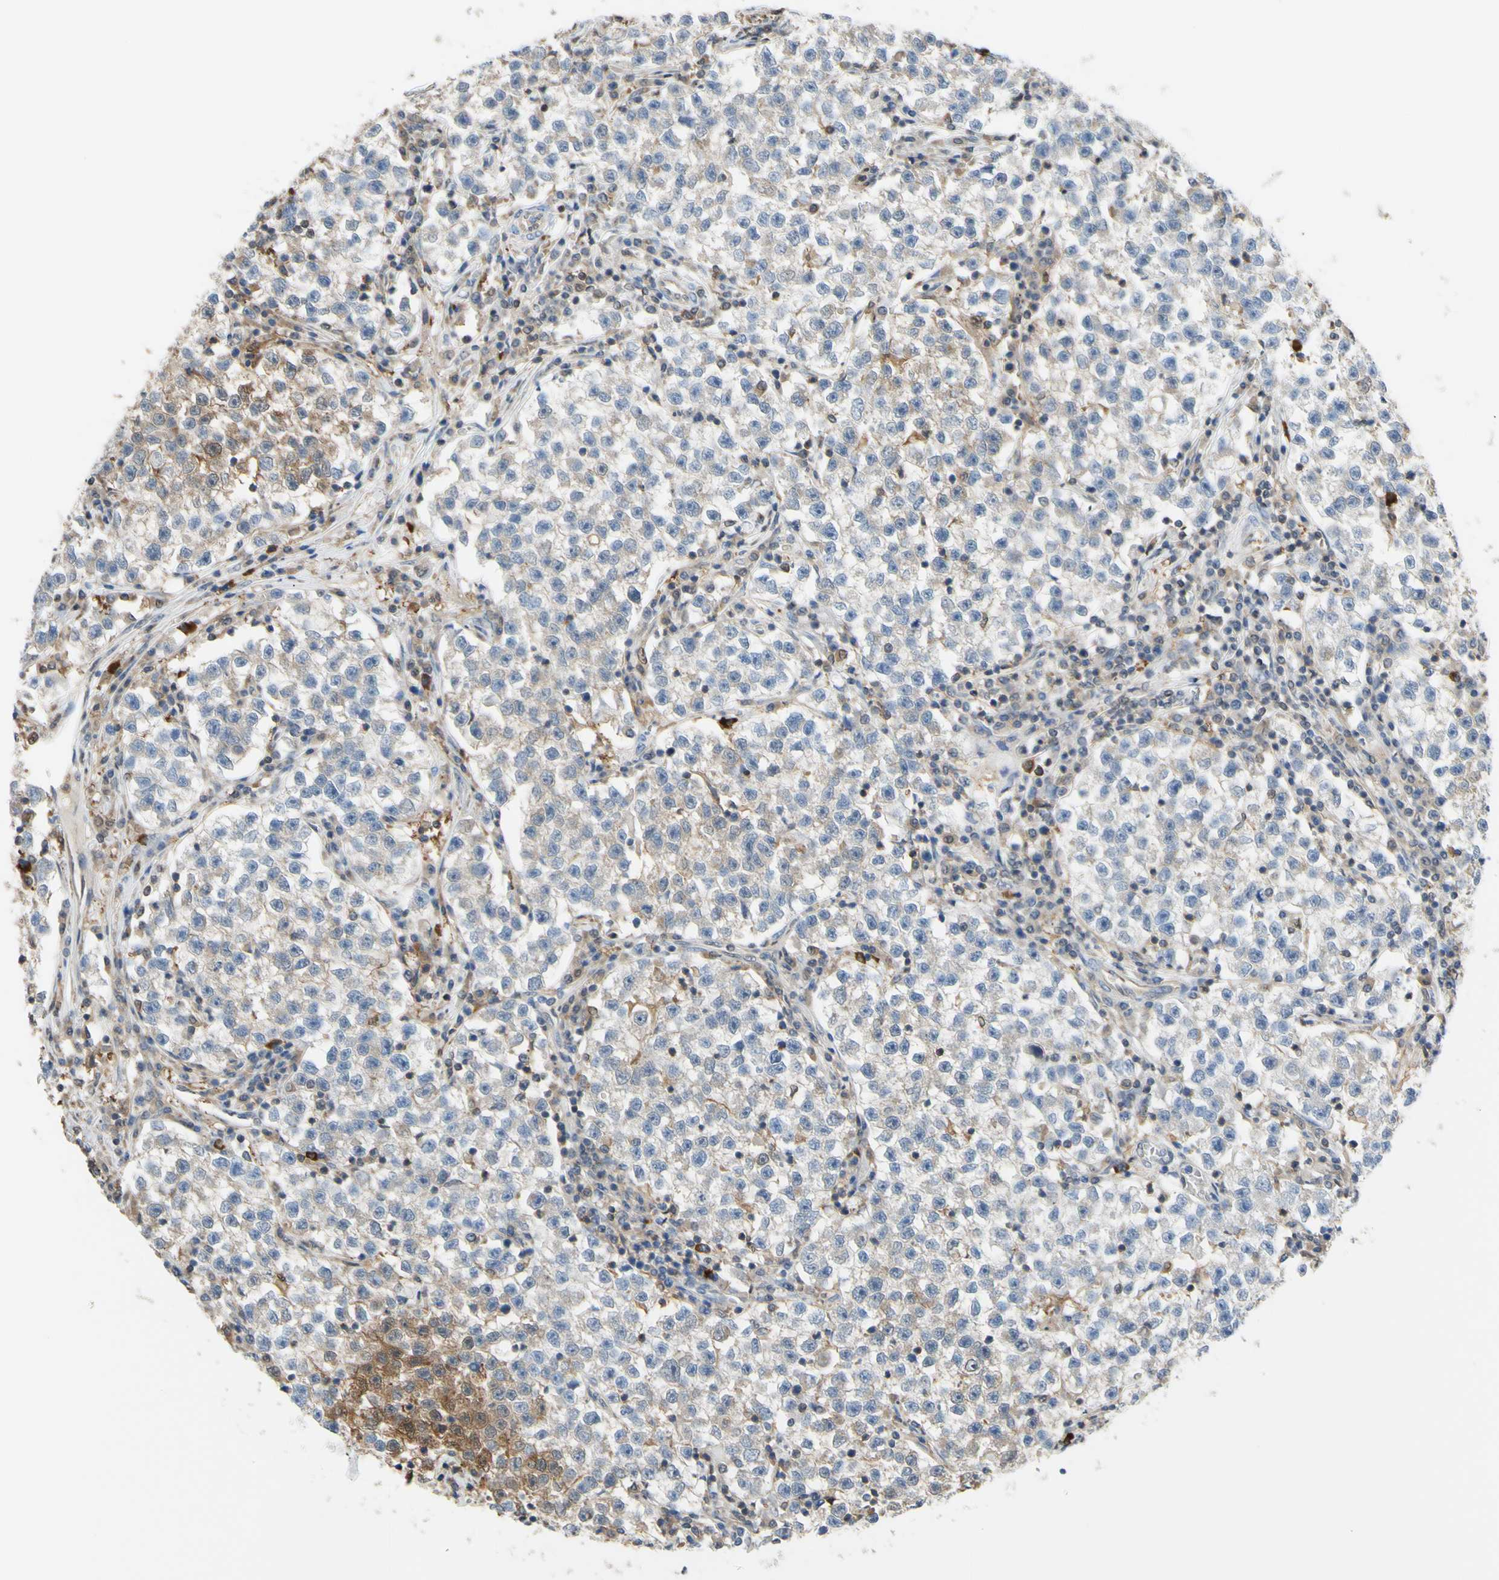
{"staining": {"intensity": "moderate", "quantity": "25%-75%", "location": "cytoplasmic/membranous"}, "tissue": "testis cancer", "cell_type": "Tumor cells", "image_type": "cancer", "snomed": [{"axis": "morphology", "description": "Seminoma, NOS"}, {"axis": "topography", "description": "Testis"}], "caption": "A medium amount of moderate cytoplasmic/membranous positivity is appreciated in approximately 25%-75% of tumor cells in testis cancer (seminoma) tissue.", "gene": "UPK3B", "patient": {"sex": "male", "age": 22}}